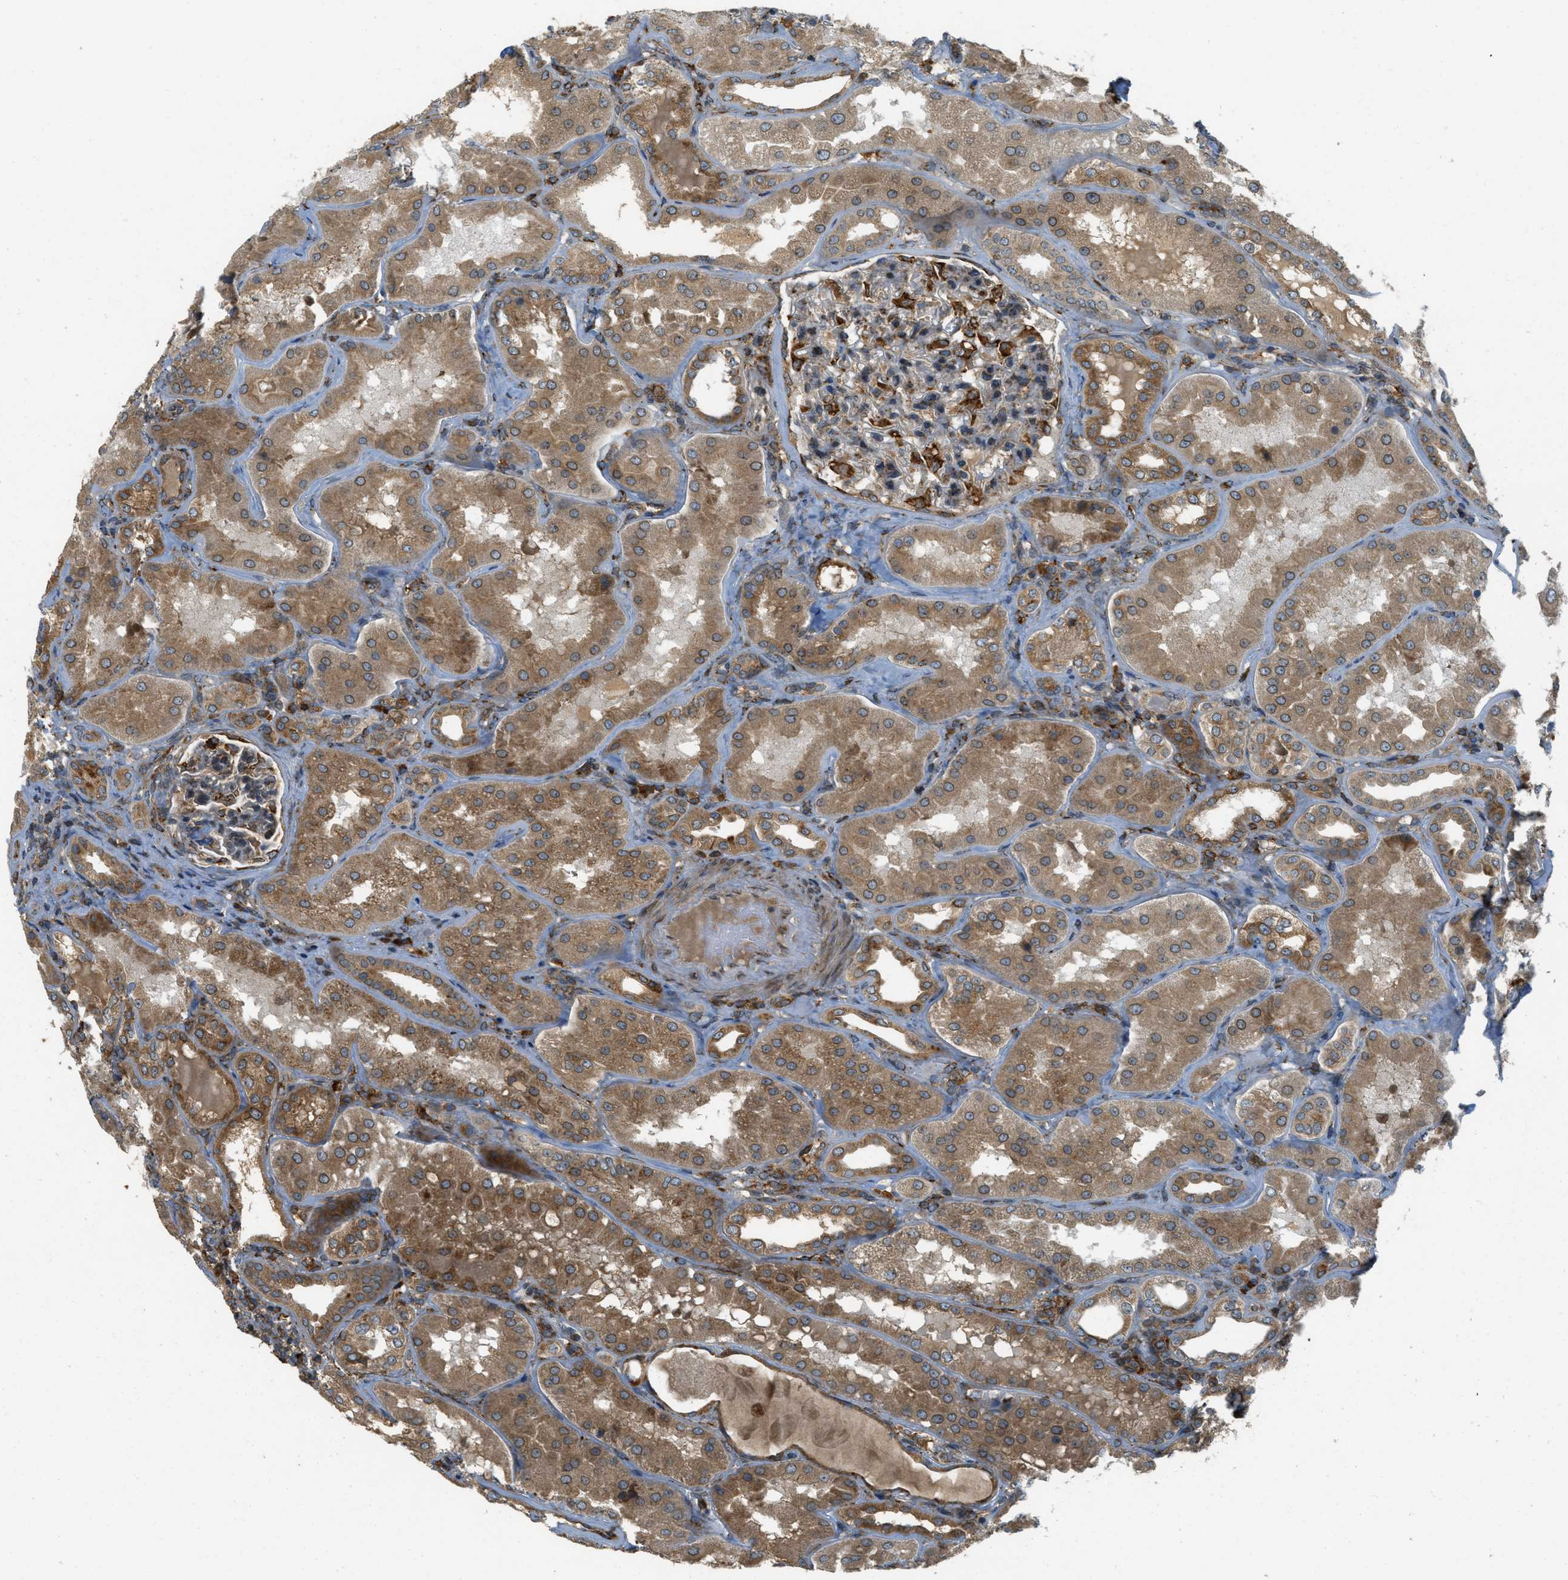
{"staining": {"intensity": "strong", "quantity": "<25%", "location": "cytoplasmic/membranous"}, "tissue": "kidney", "cell_type": "Cells in glomeruli", "image_type": "normal", "snomed": [{"axis": "morphology", "description": "Normal tissue, NOS"}, {"axis": "topography", "description": "Kidney"}], "caption": "The immunohistochemical stain highlights strong cytoplasmic/membranous staining in cells in glomeruli of benign kidney. (Stains: DAB (3,3'-diaminobenzidine) in brown, nuclei in blue, Microscopy: brightfield microscopy at high magnification).", "gene": "PCDH18", "patient": {"sex": "female", "age": 56}}